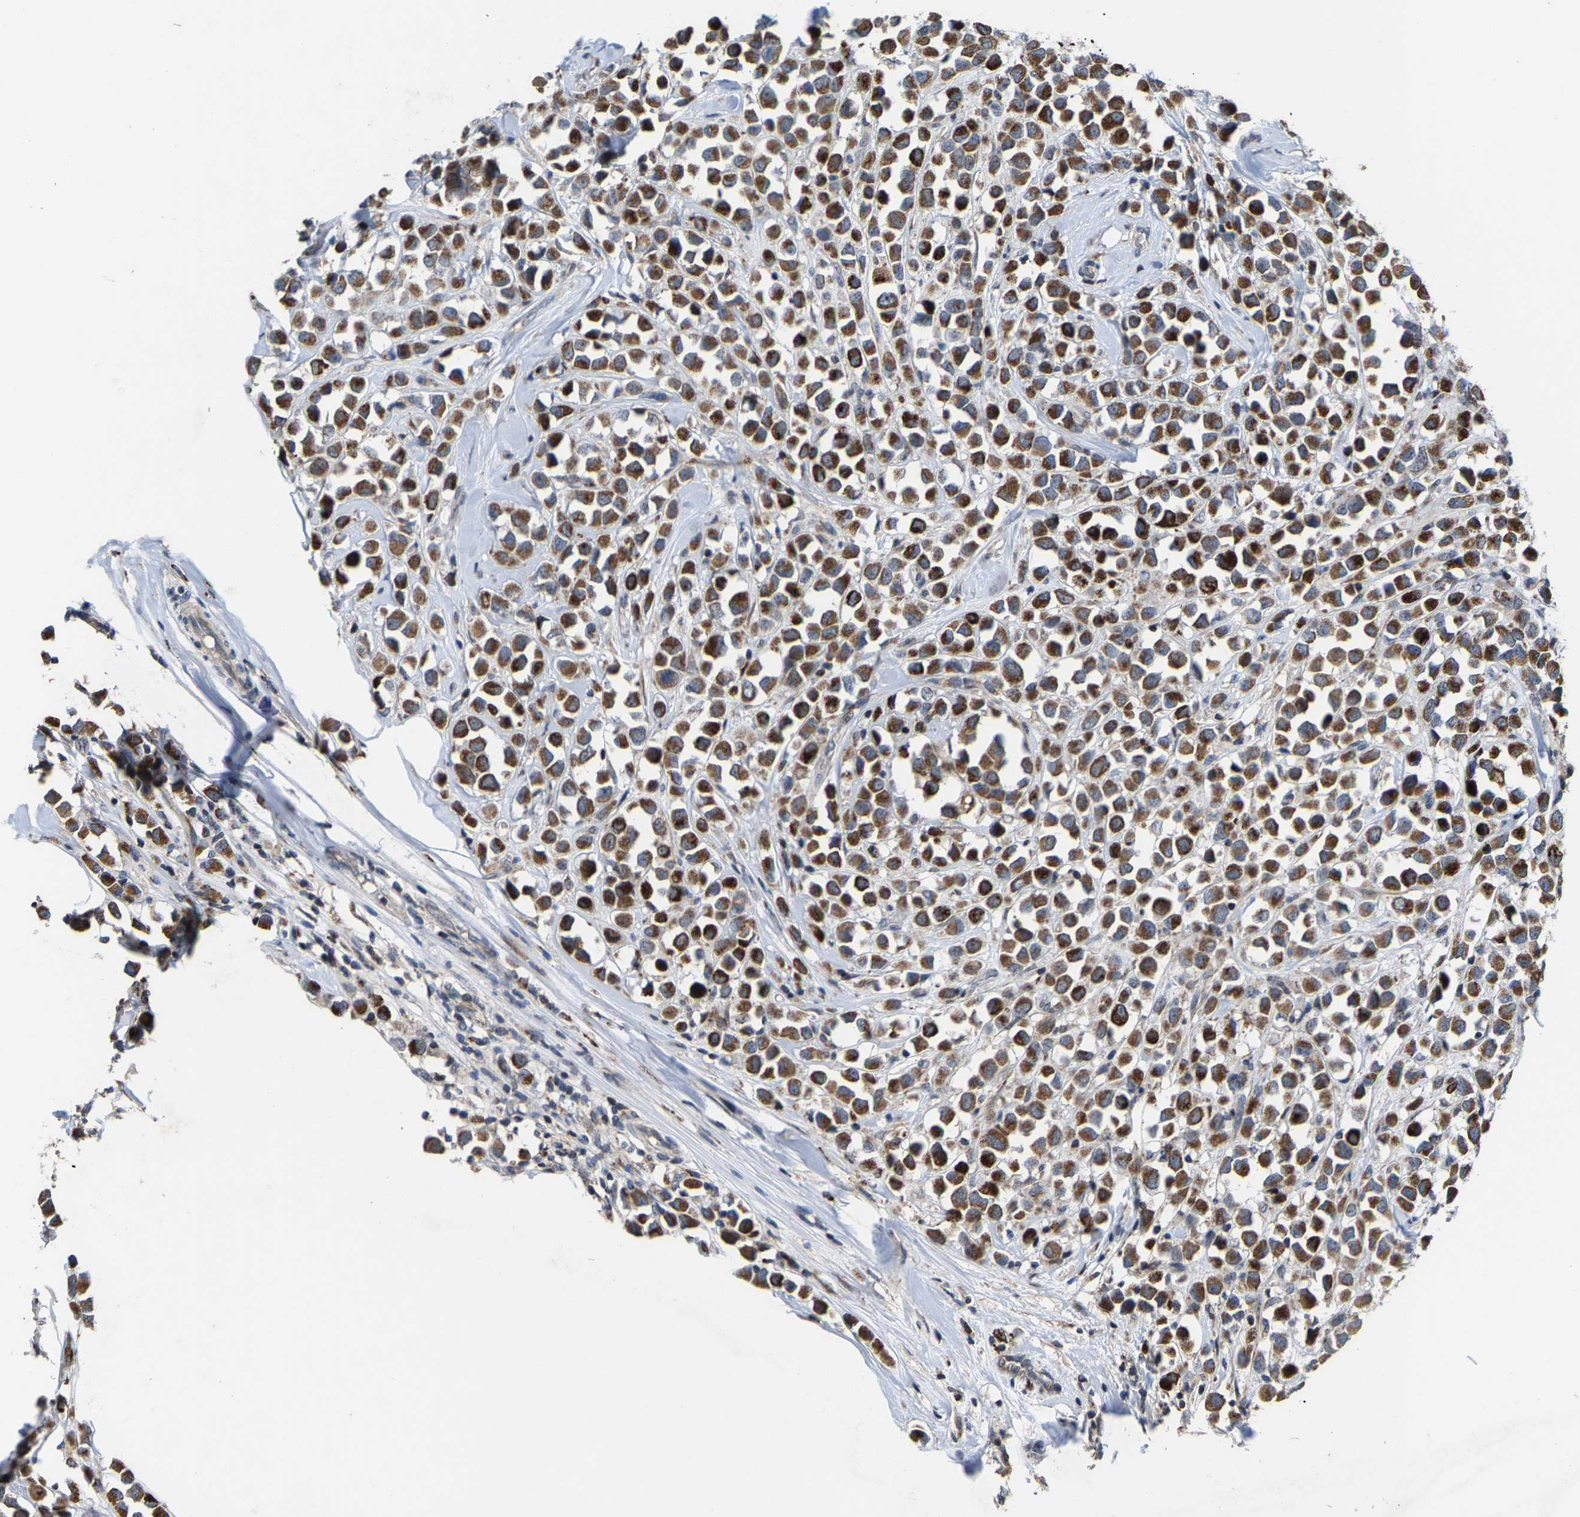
{"staining": {"intensity": "strong", "quantity": ">75%", "location": "cytoplasmic/membranous"}, "tissue": "breast cancer", "cell_type": "Tumor cells", "image_type": "cancer", "snomed": [{"axis": "morphology", "description": "Duct carcinoma"}, {"axis": "topography", "description": "Breast"}], "caption": "Breast invasive ductal carcinoma tissue displays strong cytoplasmic/membranous staining in approximately >75% of tumor cells", "gene": "TDRKH", "patient": {"sex": "female", "age": 61}}